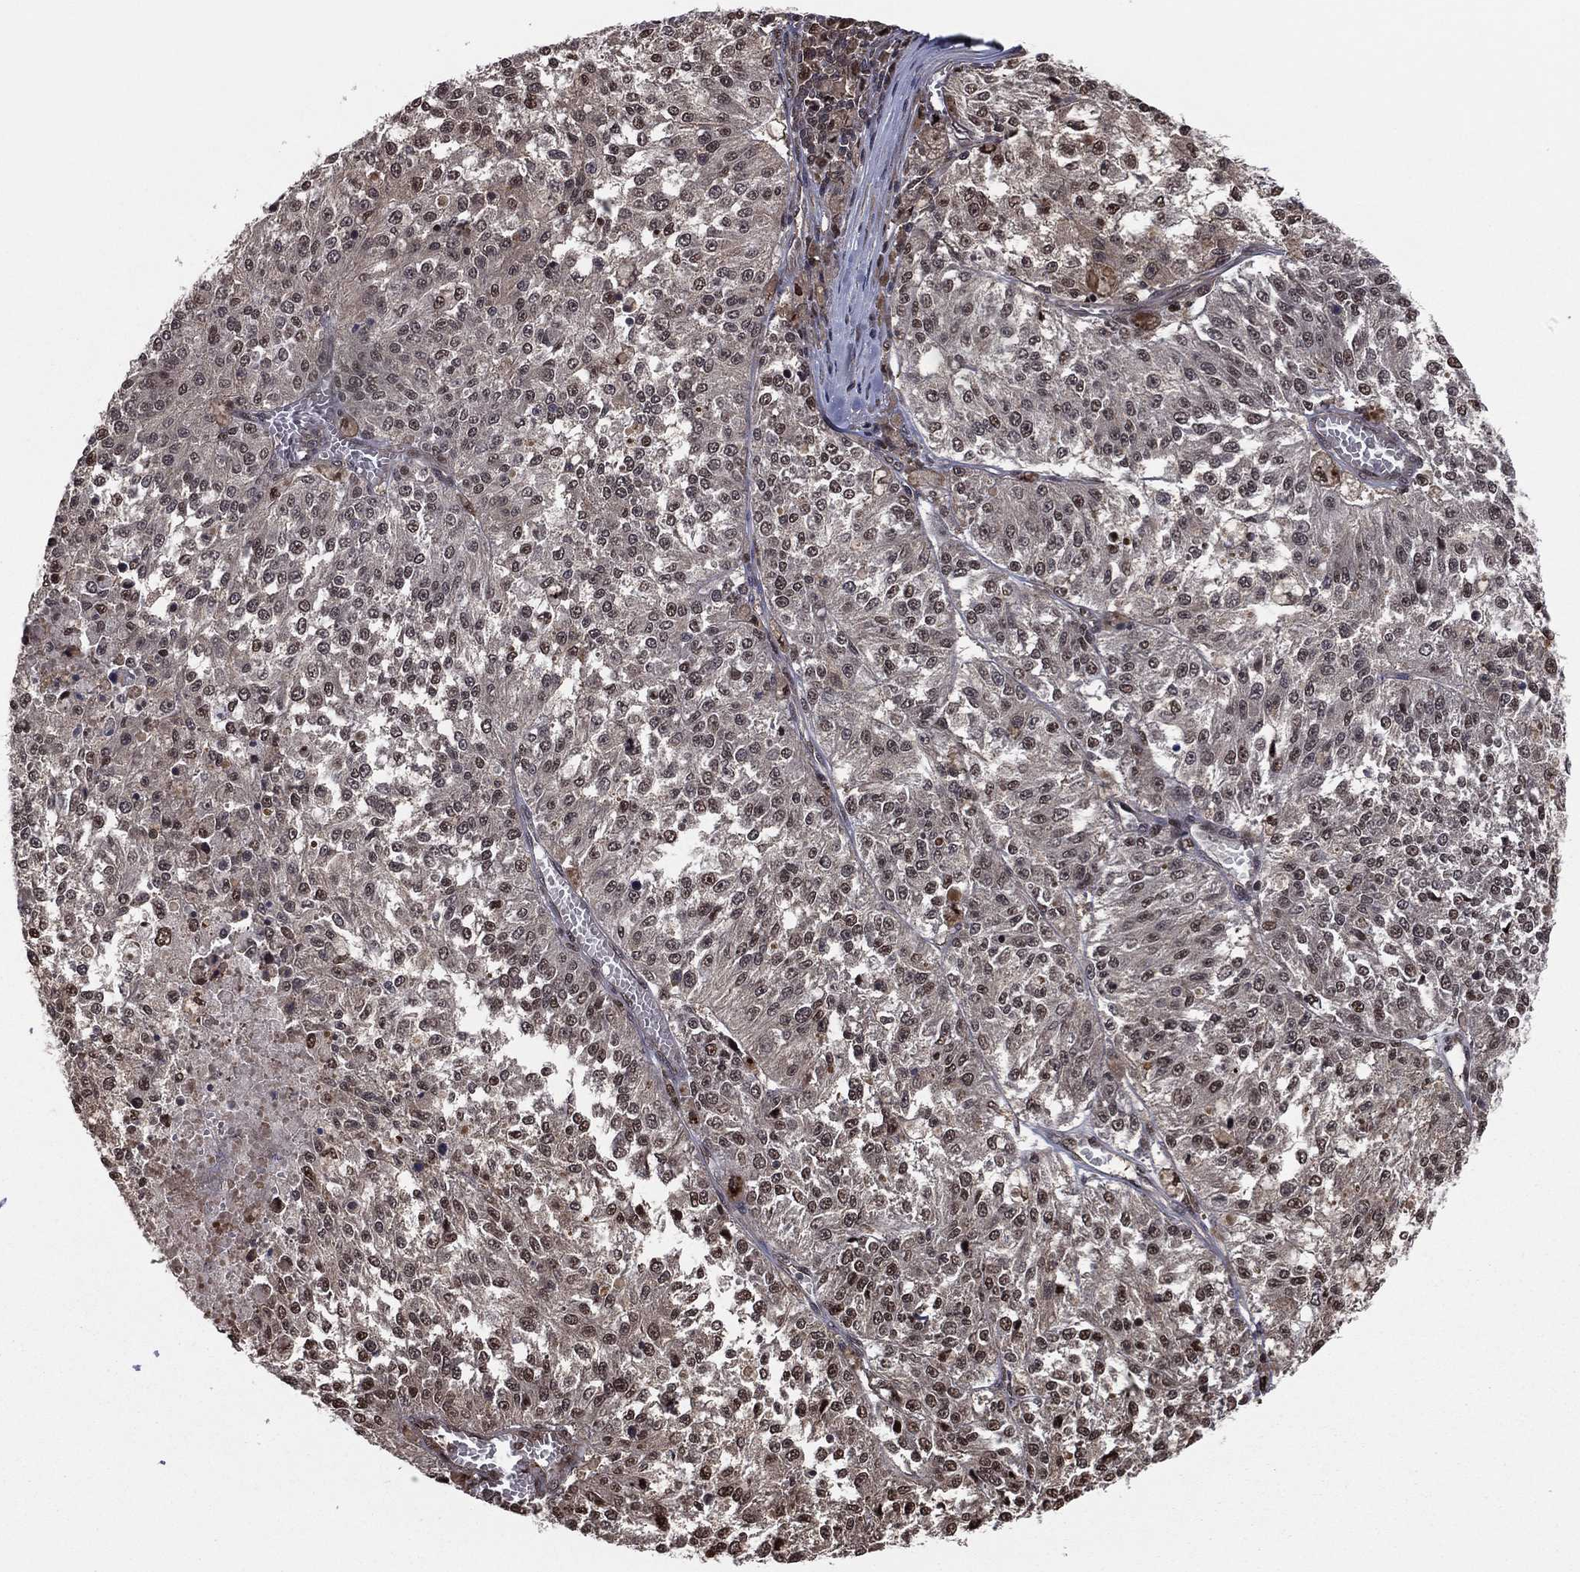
{"staining": {"intensity": "moderate", "quantity": "25%-75%", "location": "cytoplasmic/membranous,nuclear"}, "tissue": "melanoma", "cell_type": "Tumor cells", "image_type": "cancer", "snomed": [{"axis": "morphology", "description": "Malignant melanoma, Metastatic site"}, {"axis": "topography", "description": "Lymph node"}], "caption": "Moderate cytoplasmic/membranous and nuclear staining is identified in approximately 25%-75% of tumor cells in melanoma.", "gene": "ICOSLG", "patient": {"sex": "female", "age": 64}}